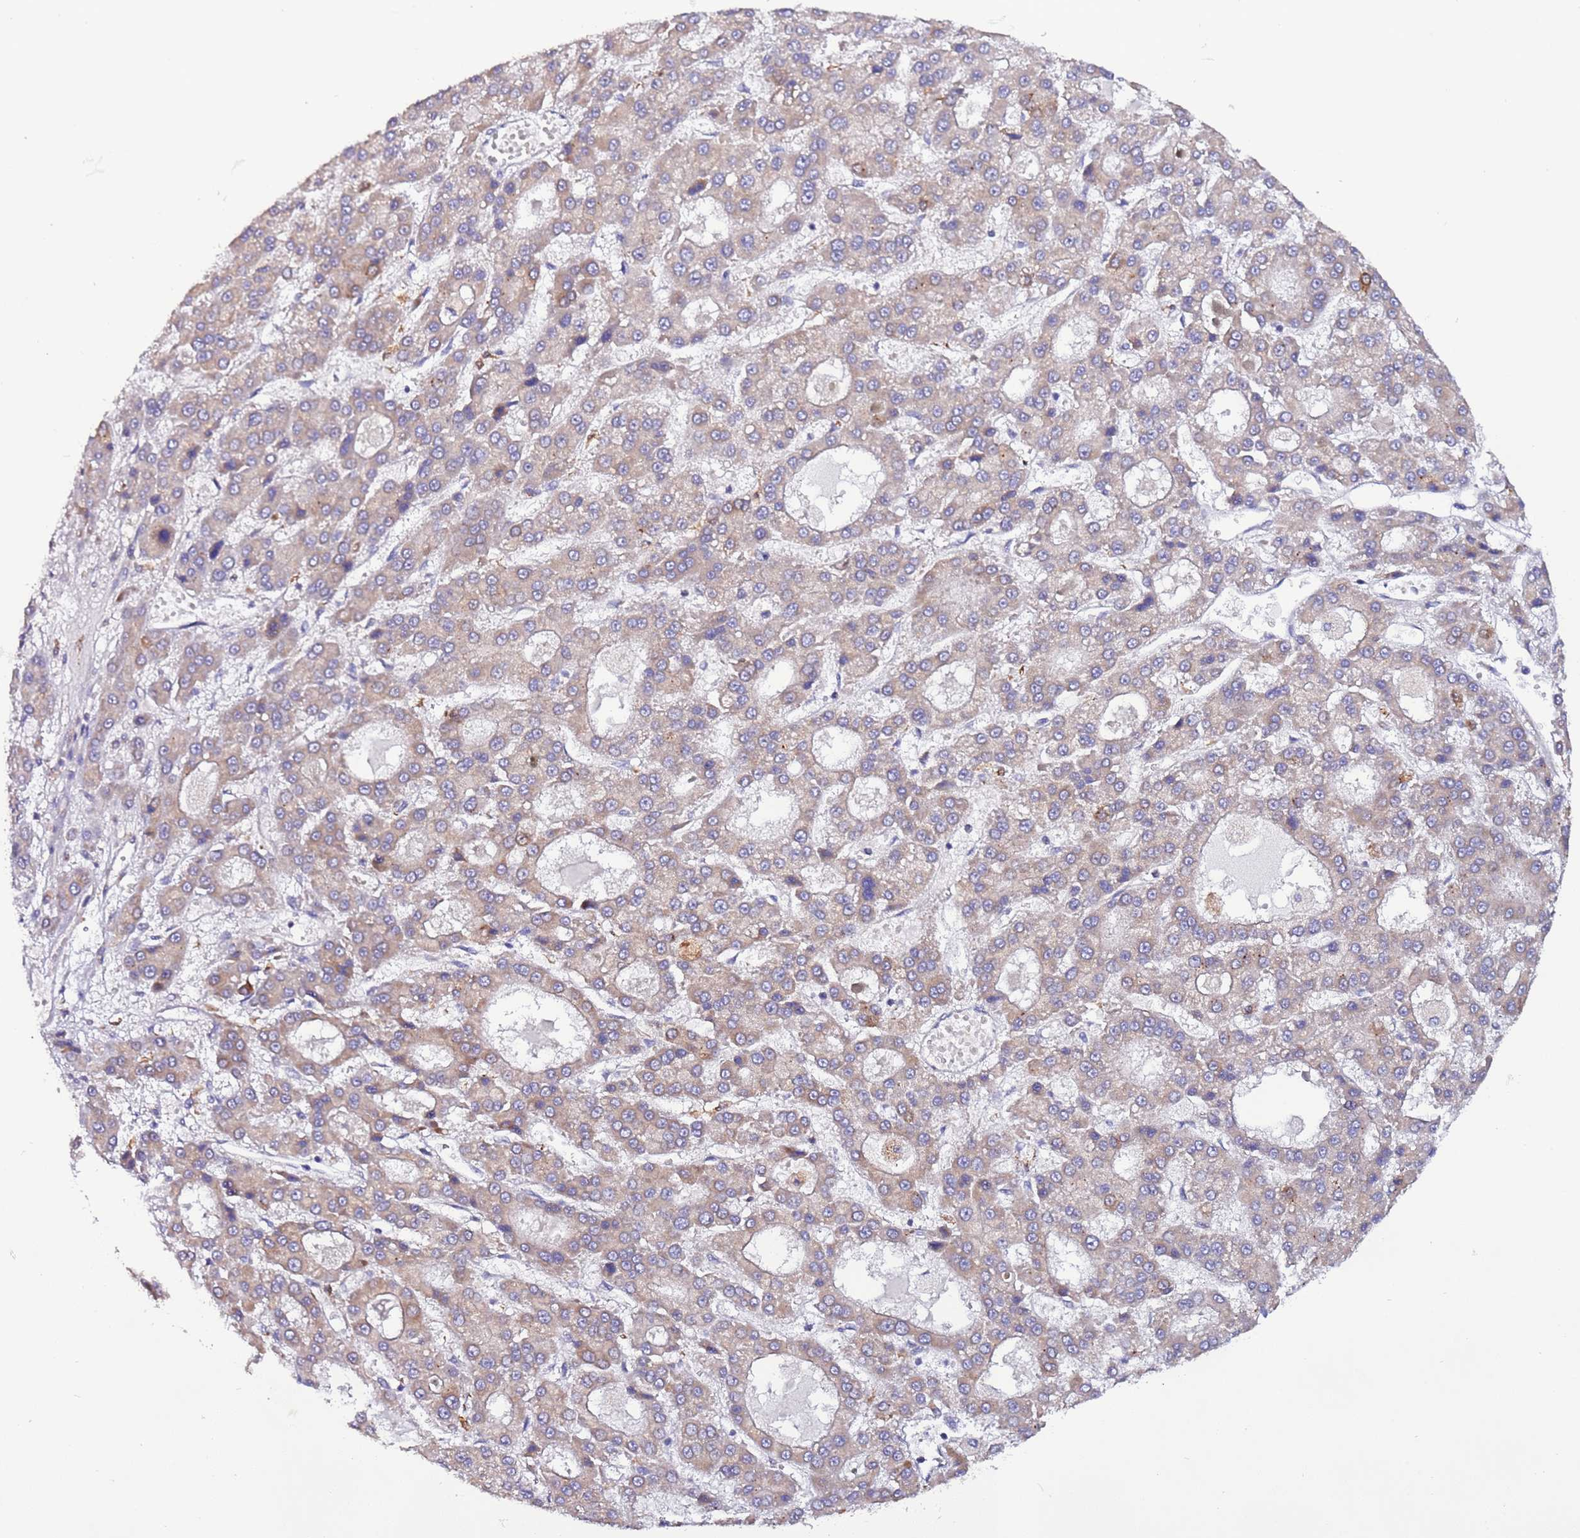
{"staining": {"intensity": "negative", "quantity": "none", "location": "none"}, "tissue": "liver cancer", "cell_type": "Tumor cells", "image_type": "cancer", "snomed": [{"axis": "morphology", "description": "Carcinoma, Hepatocellular, NOS"}, {"axis": "topography", "description": "Liver"}], "caption": "This is a micrograph of IHC staining of hepatocellular carcinoma (liver), which shows no staining in tumor cells.", "gene": "SPCS1", "patient": {"sex": "male", "age": 70}}